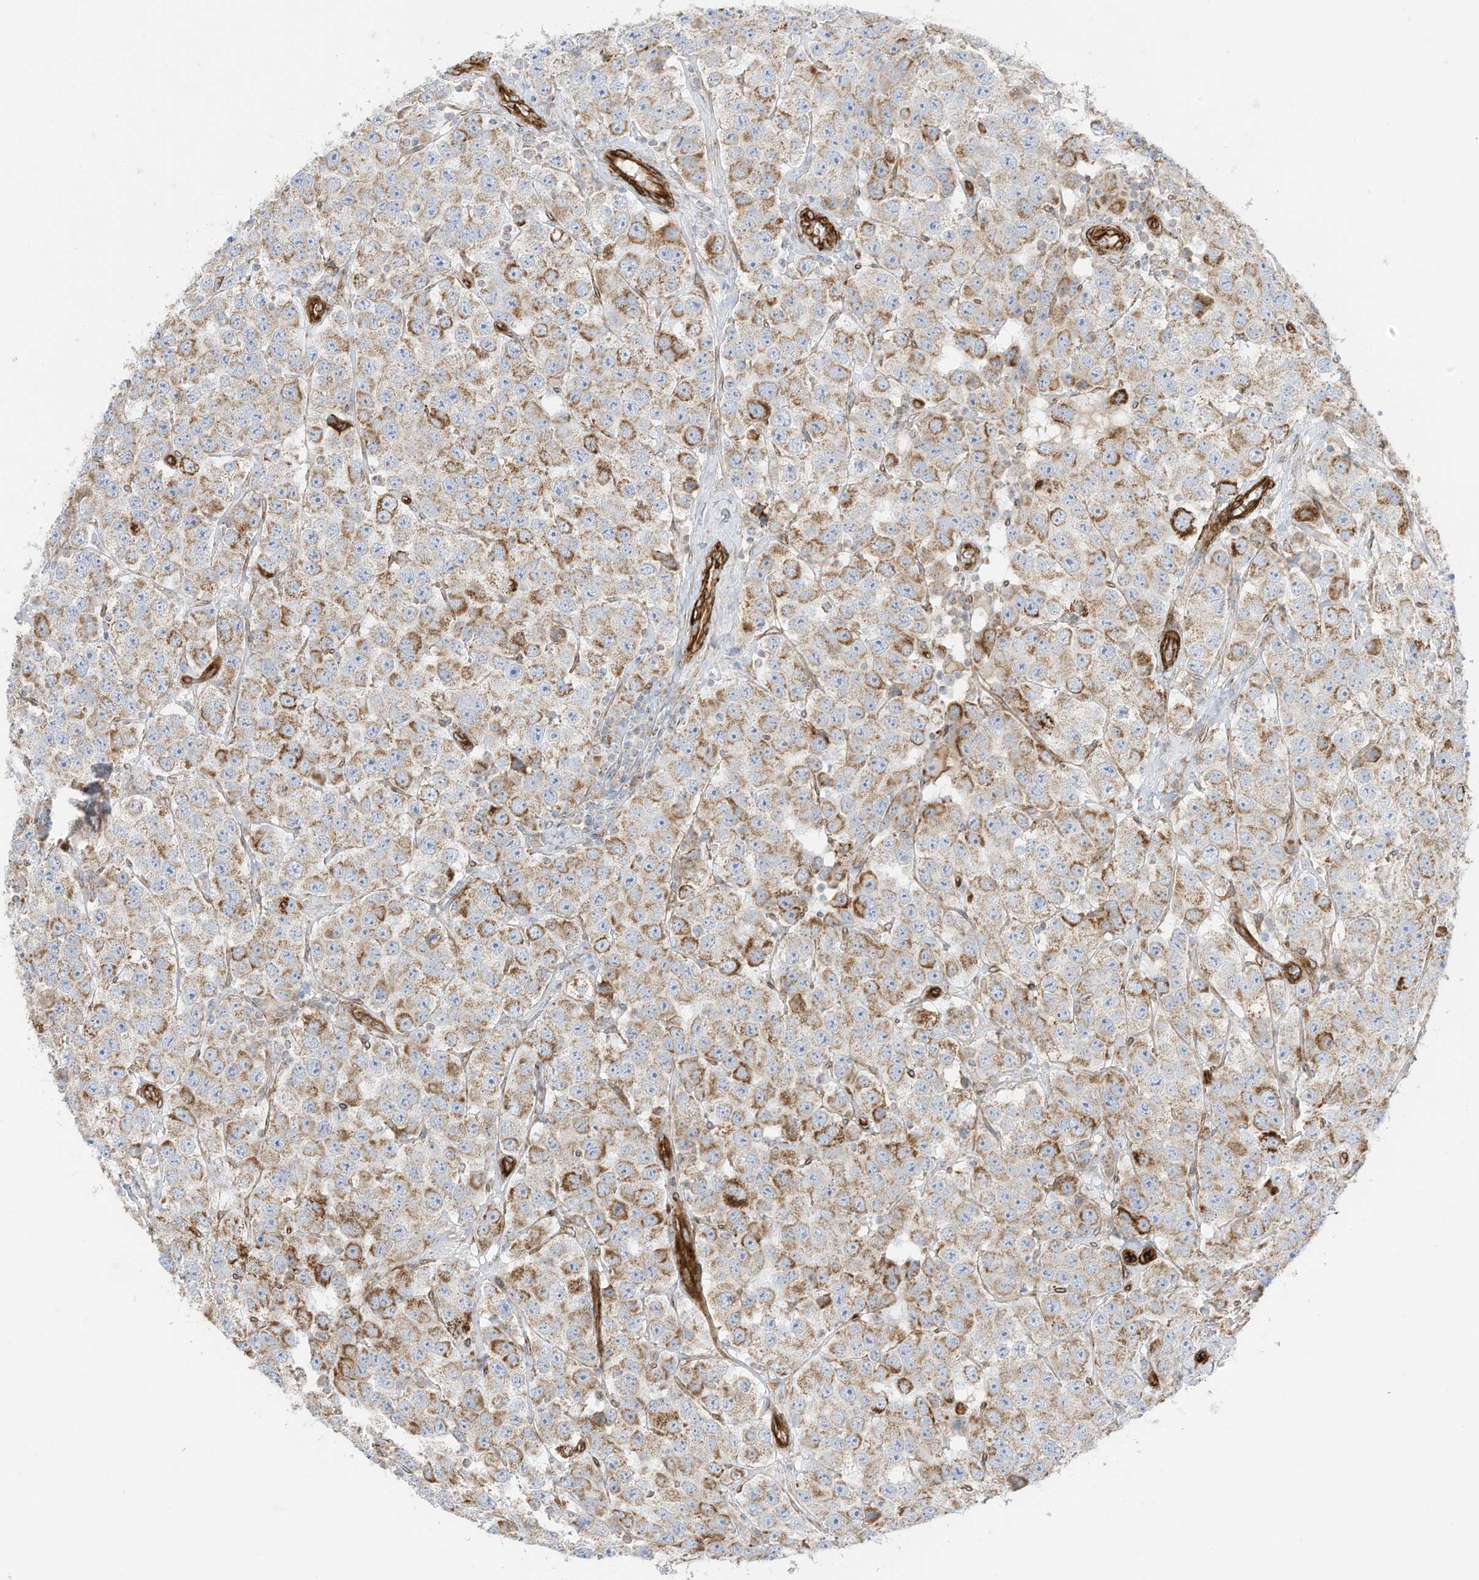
{"staining": {"intensity": "moderate", "quantity": ">75%", "location": "cytoplasmic/membranous"}, "tissue": "testis cancer", "cell_type": "Tumor cells", "image_type": "cancer", "snomed": [{"axis": "morphology", "description": "Seminoma, NOS"}, {"axis": "topography", "description": "Testis"}], "caption": "This histopathology image shows IHC staining of human testis cancer, with medium moderate cytoplasmic/membranous positivity in approximately >75% of tumor cells.", "gene": "ABCB7", "patient": {"sex": "male", "age": 28}}